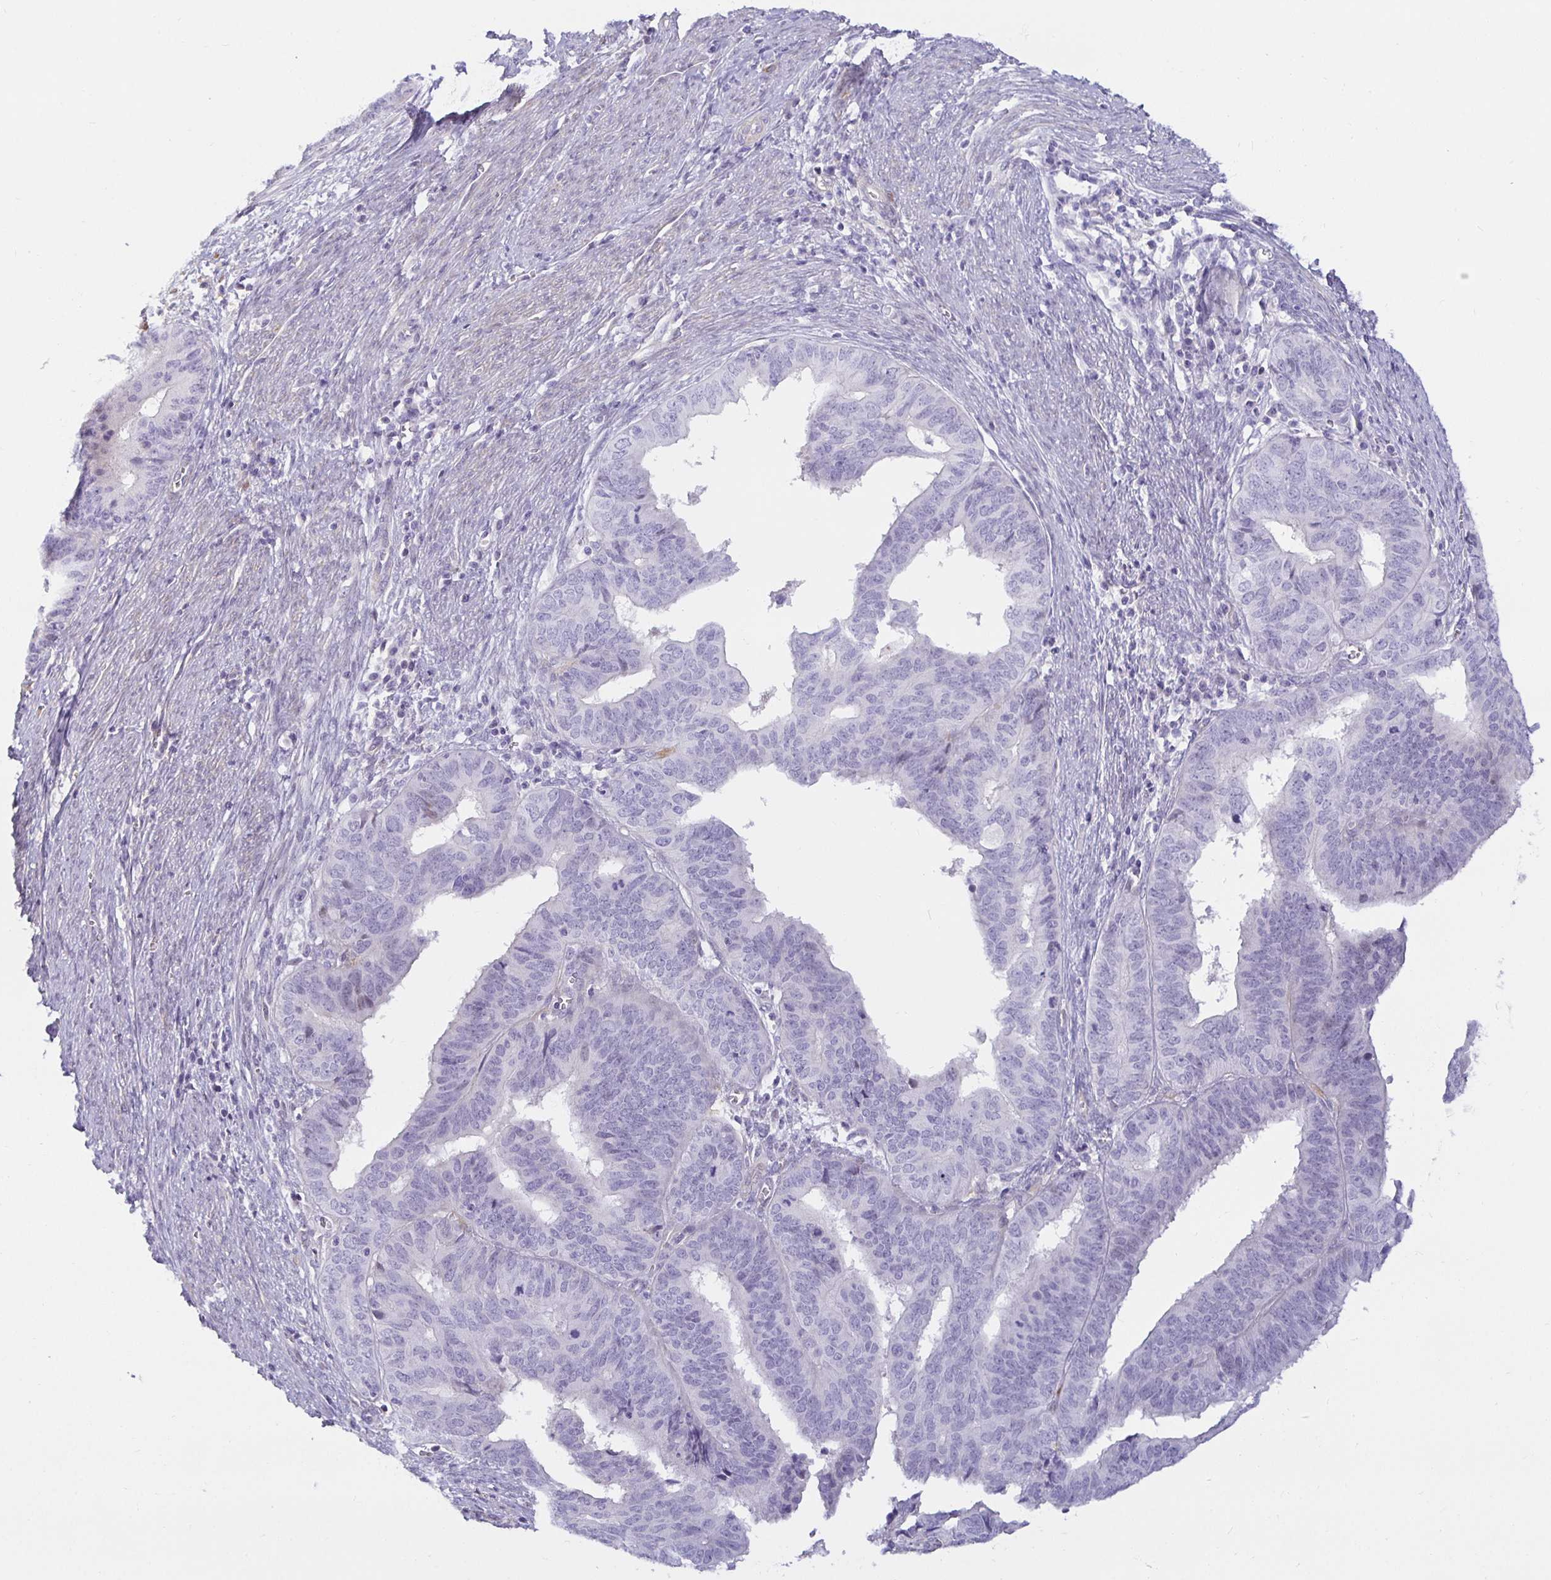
{"staining": {"intensity": "negative", "quantity": "none", "location": "none"}, "tissue": "endometrial cancer", "cell_type": "Tumor cells", "image_type": "cancer", "snomed": [{"axis": "morphology", "description": "Adenocarcinoma, NOS"}, {"axis": "topography", "description": "Endometrium"}], "caption": "High power microscopy histopathology image of an IHC photomicrograph of adenocarcinoma (endometrial), revealing no significant staining in tumor cells.", "gene": "SPAG4", "patient": {"sex": "female", "age": 65}}